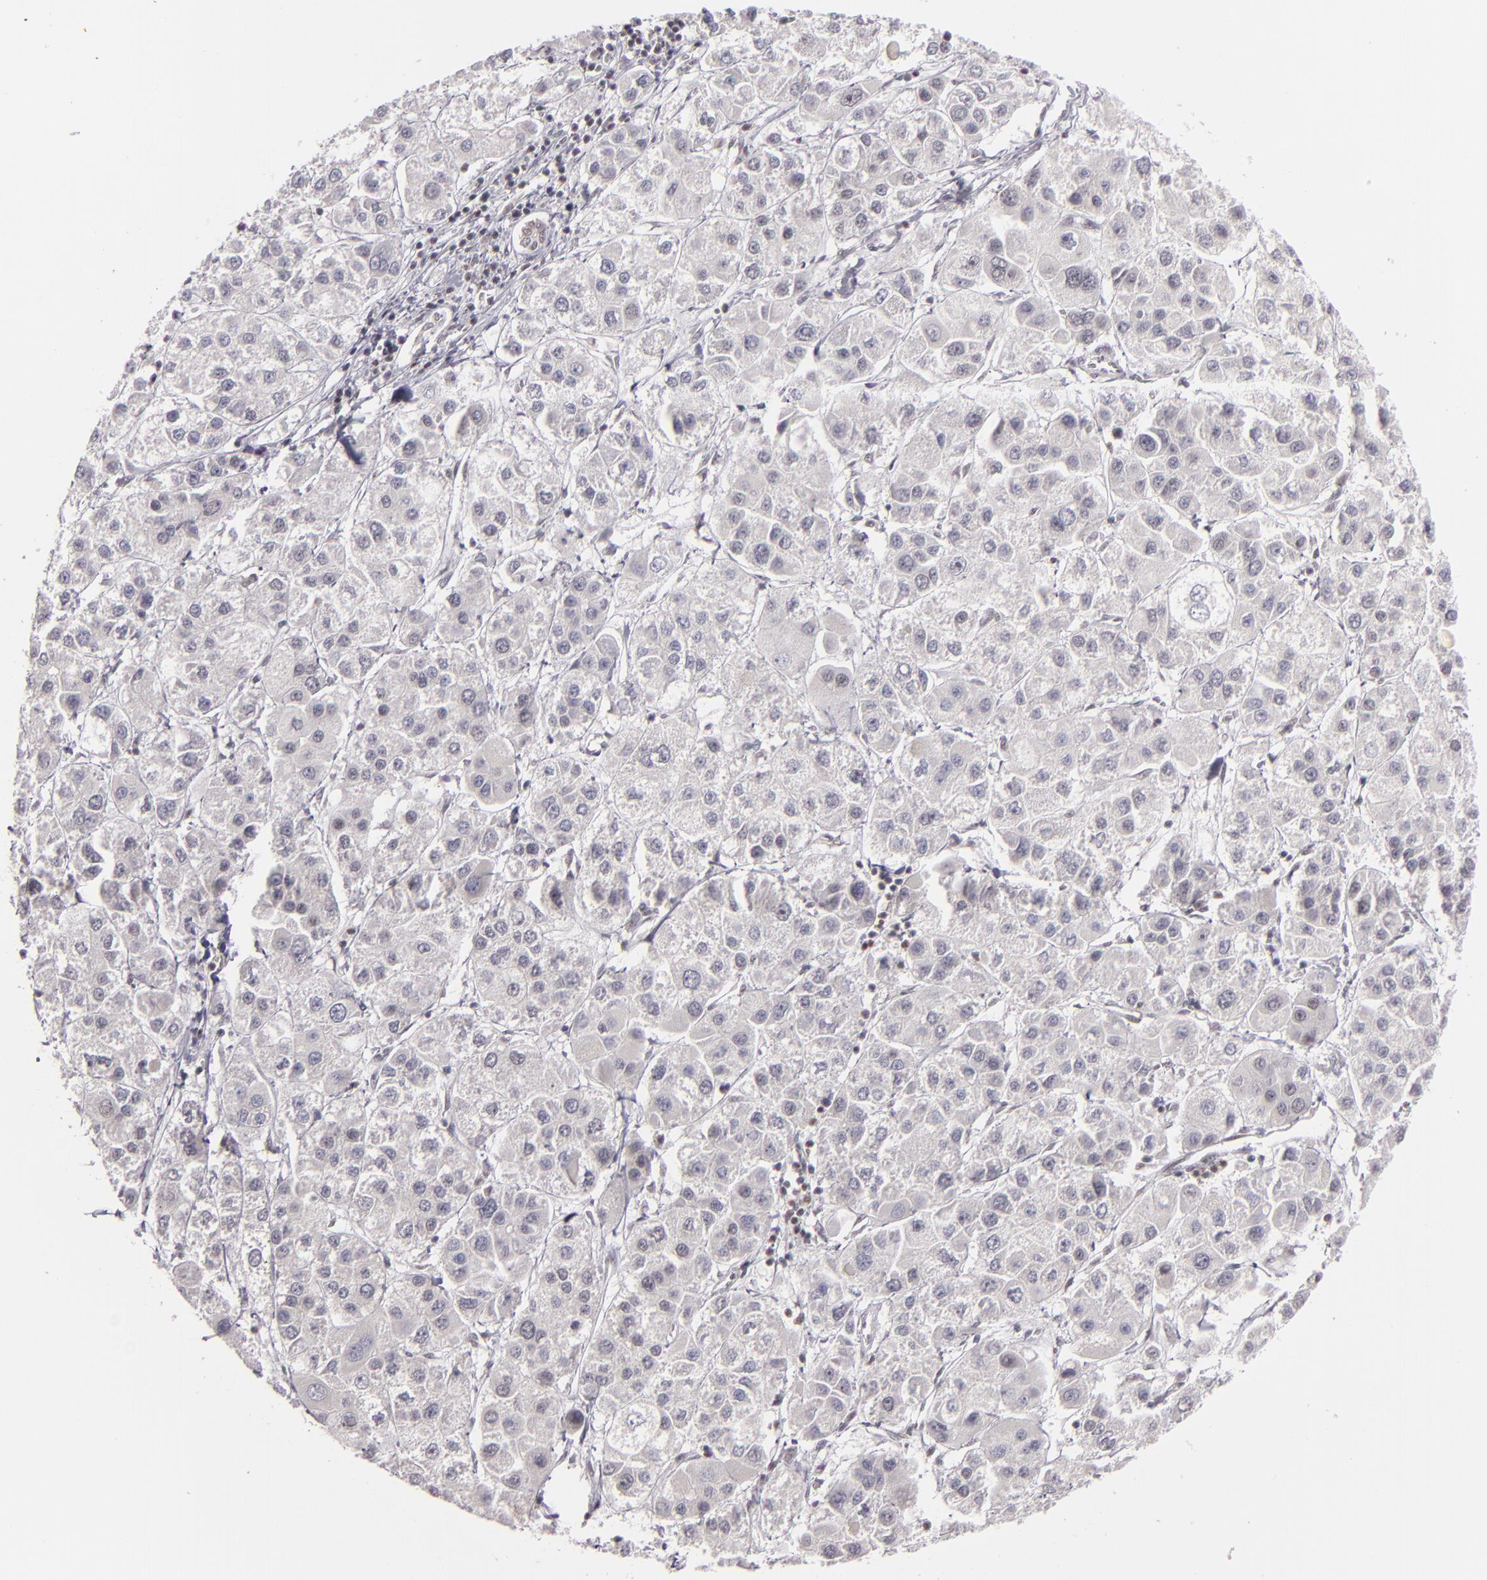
{"staining": {"intensity": "negative", "quantity": "none", "location": "none"}, "tissue": "liver cancer", "cell_type": "Tumor cells", "image_type": "cancer", "snomed": [{"axis": "morphology", "description": "Carcinoma, Hepatocellular, NOS"}, {"axis": "topography", "description": "Liver"}], "caption": "This photomicrograph is of liver hepatocellular carcinoma stained with IHC to label a protein in brown with the nuclei are counter-stained blue. There is no expression in tumor cells.", "gene": "DAXX", "patient": {"sex": "female", "age": 85}}